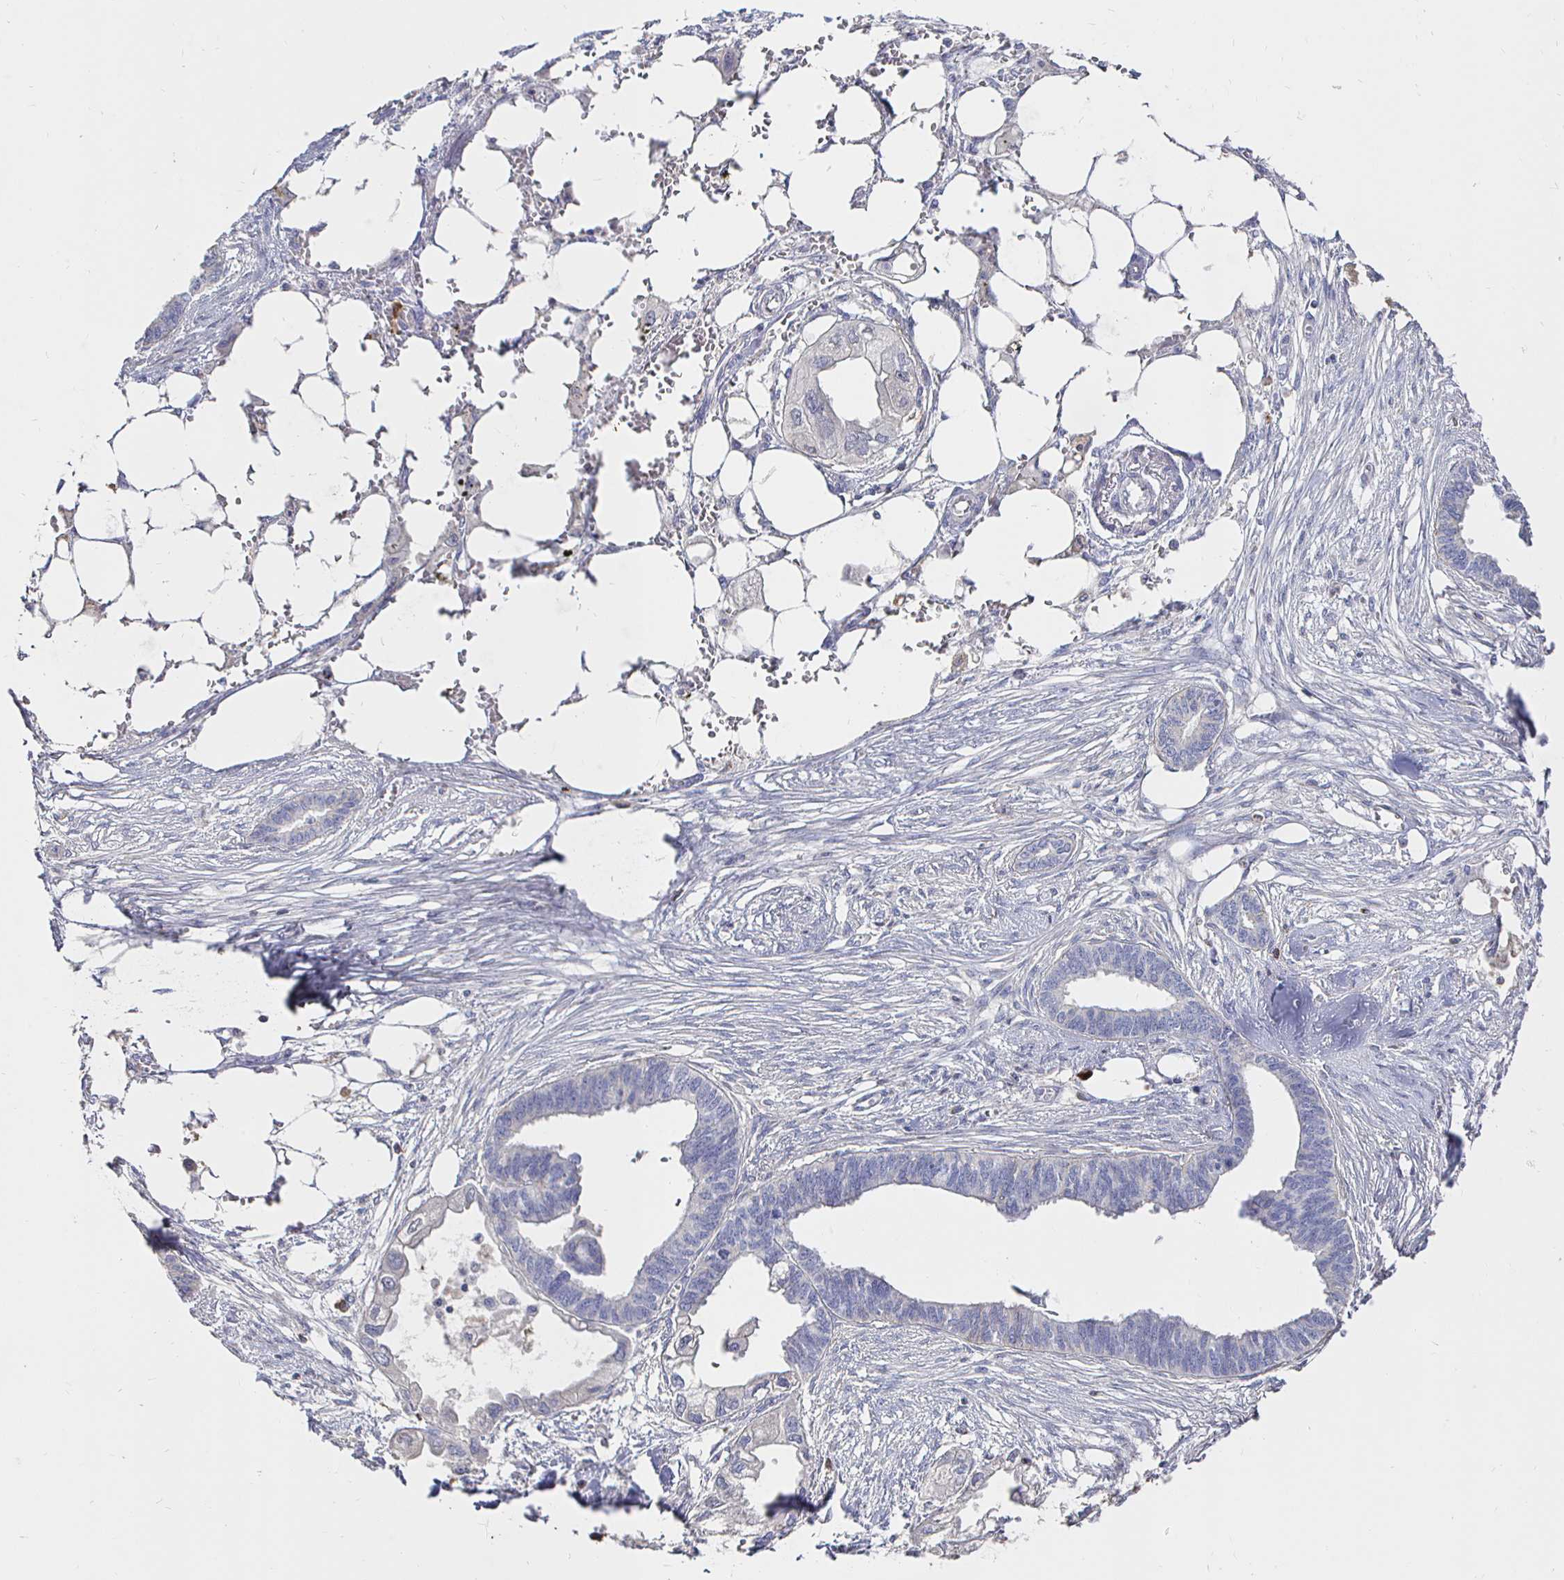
{"staining": {"intensity": "negative", "quantity": "none", "location": "none"}, "tissue": "endometrial cancer", "cell_type": "Tumor cells", "image_type": "cancer", "snomed": [{"axis": "morphology", "description": "Adenocarcinoma, NOS"}, {"axis": "morphology", "description": "Adenocarcinoma, metastatic, NOS"}, {"axis": "topography", "description": "Adipose tissue"}, {"axis": "topography", "description": "Endometrium"}], "caption": "Immunohistochemical staining of human endometrial cancer shows no significant positivity in tumor cells.", "gene": "CXCR3", "patient": {"sex": "female", "age": 67}}